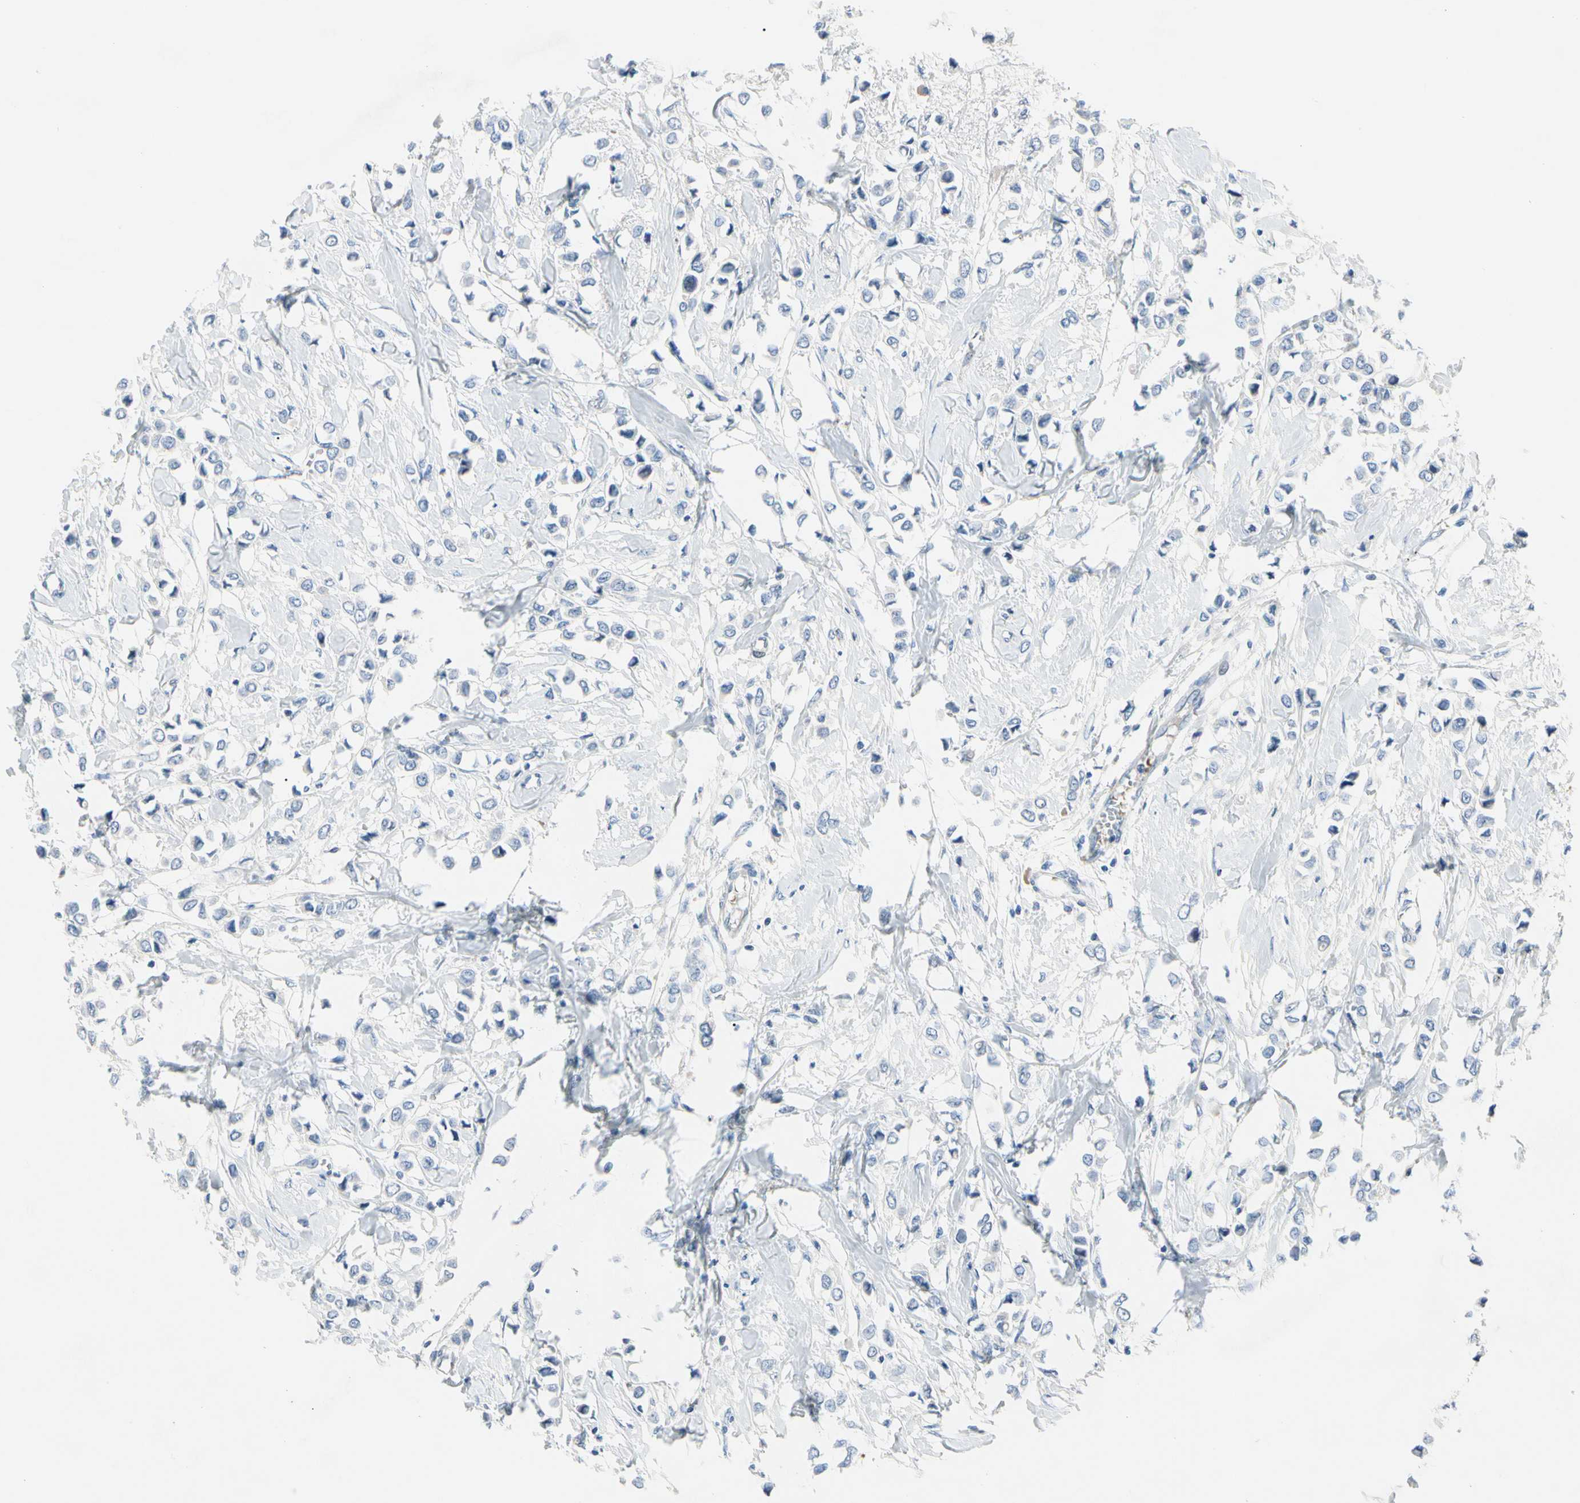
{"staining": {"intensity": "negative", "quantity": "none", "location": "none"}, "tissue": "breast cancer", "cell_type": "Tumor cells", "image_type": "cancer", "snomed": [{"axis": "morphology", "description": "Lobular carcinoma"}, {"axis": "topography", "description": "Breast"}], "caption": "Protein analysis of breast cancer reveals no significant staining in tumor cells.", "gene": "RETSAT", "patient": {"sex": "female", "age": 51}}